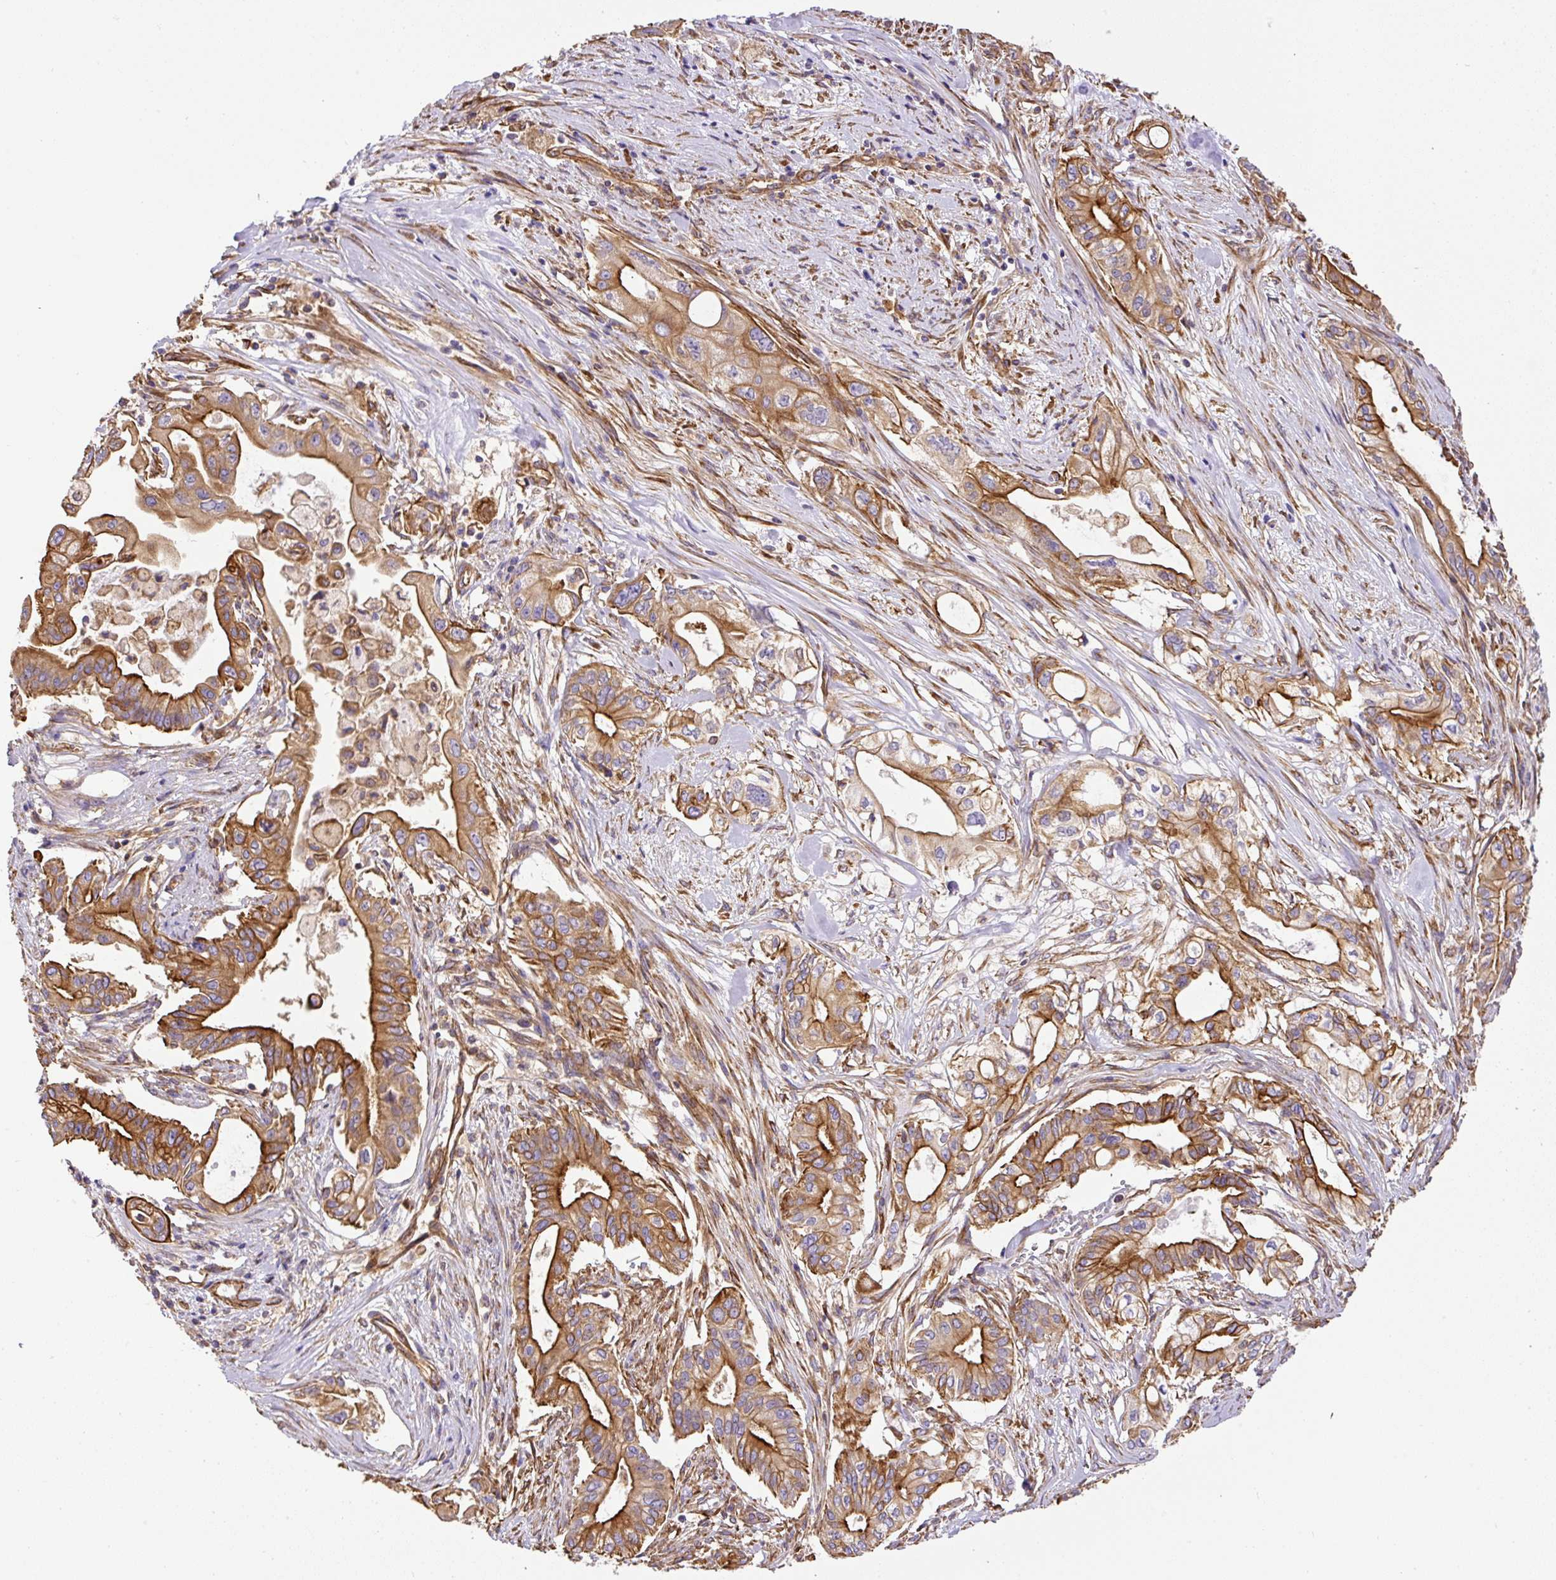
{"staining": {"intensity": "strong", "quantity": ">75%", "location": "cytoplasmic/membranous"}, "tissue": "pancreatic cancer", "cell_type": "Tumor cells", "image_type": "cancer", "snomed": [{"axis": "morphology", "description": "Adenocarcinoma, NOS"}, {"axis": "topography", "description": "Pancreas"}], "caption": "The image reveals staining of adenocarcinoma (pancreatic), revealing strong cytoplasmic/membranous protein expression (brown color) within tumor cells. (Brightfield microscopy of DAB IHC at high magnification).", "gene": "DCTN1", "patient": {"sex": "female", "age": 68}}